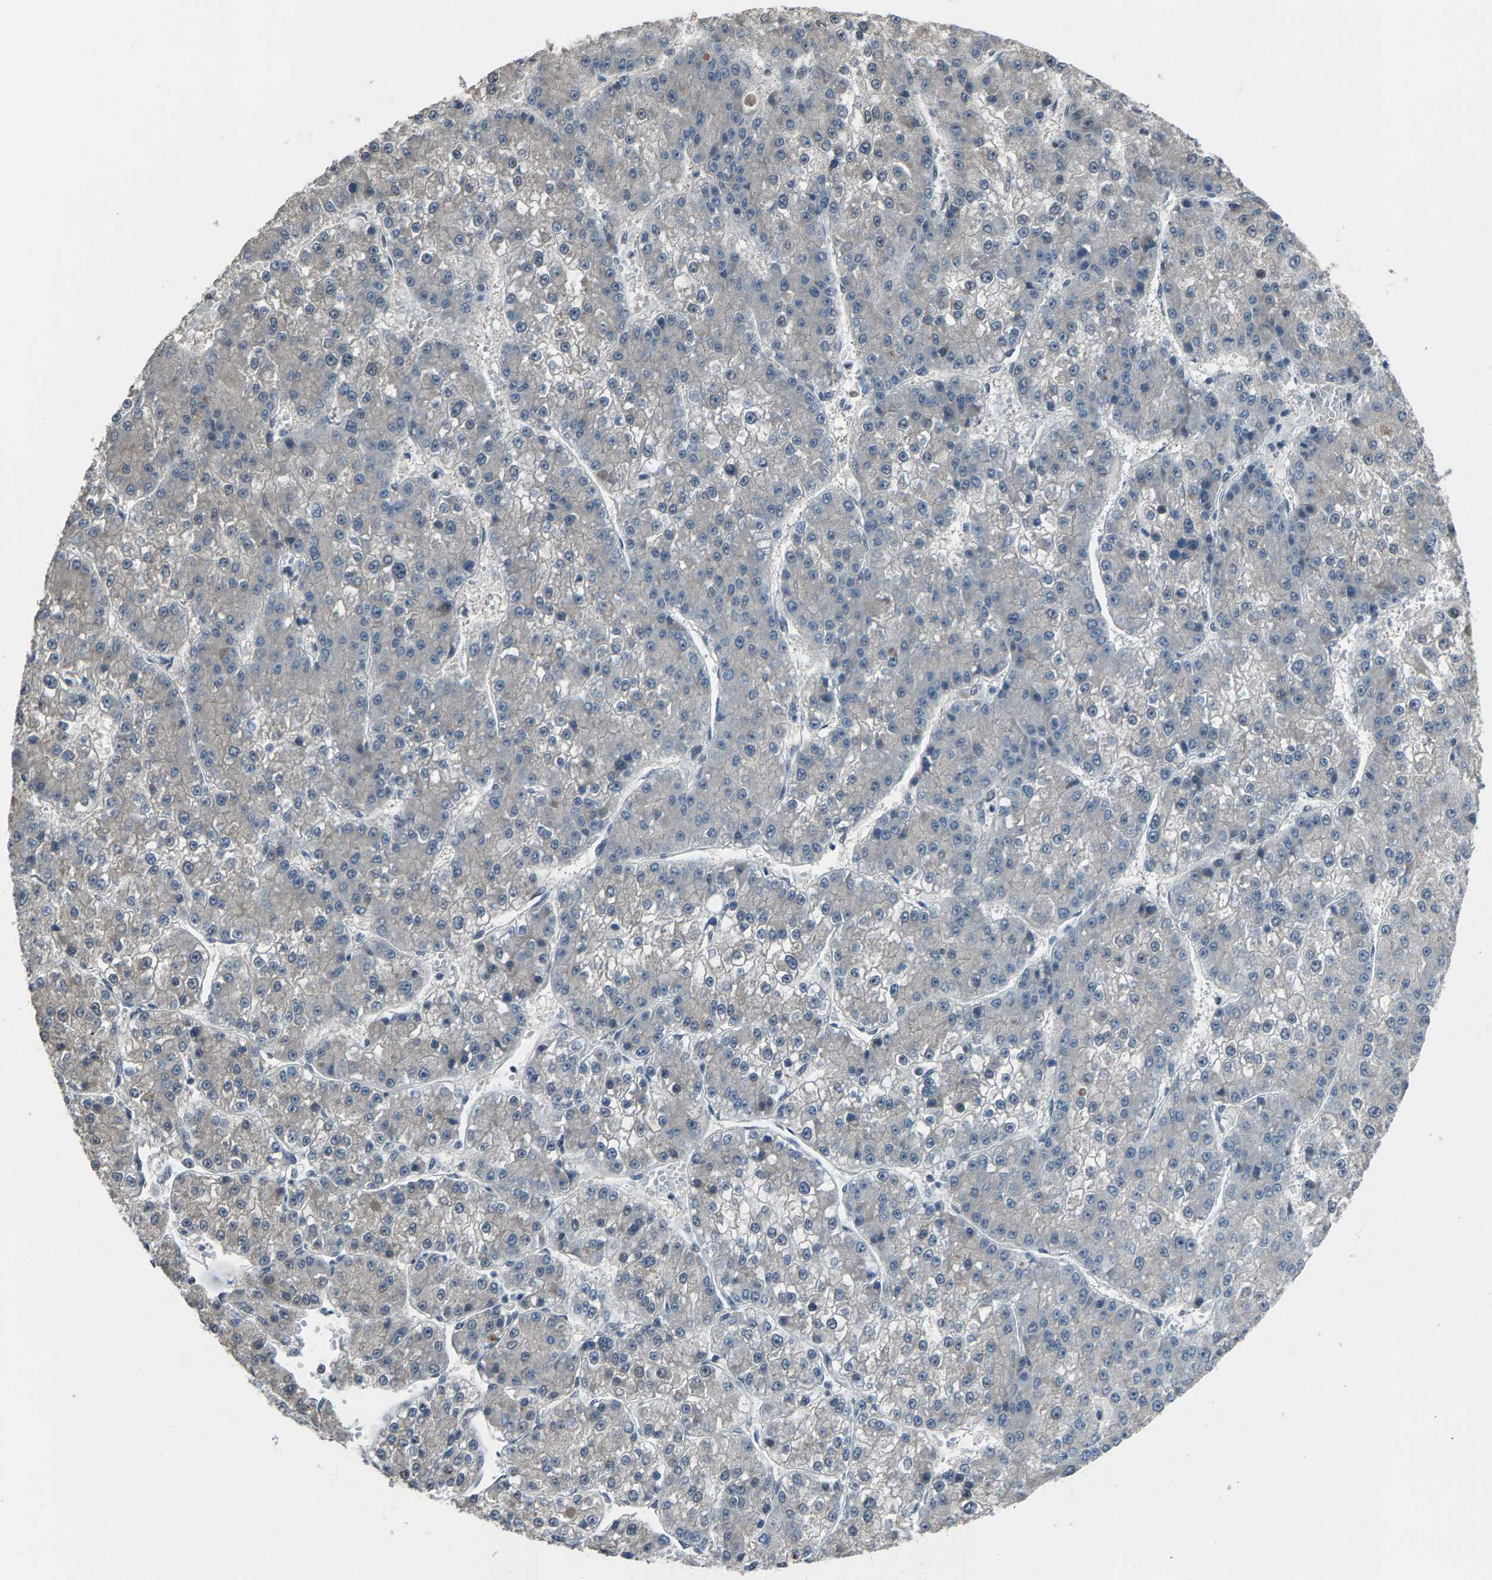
{"staining": {"intensity": "negative", "quantity": "none", "location": "none"}, "tissue": "liver cancer", "cell_type": "Tumor cells", "image_type": "cancer", "snomed": [{"axis": "morphology", "description": "Carcinoma, Hepatocellular, NOS"}, {"axis": "topography", "description": "Liver"}], "caption": "The photomicrograph reveals no significant positivity in tumor cells of liver hepatocellular carcinoma. (Brightfield microscopy of DAB IHC at high magnification).", "gene": "ZNF276", "patient": {"sex": "female", "age": 73}}